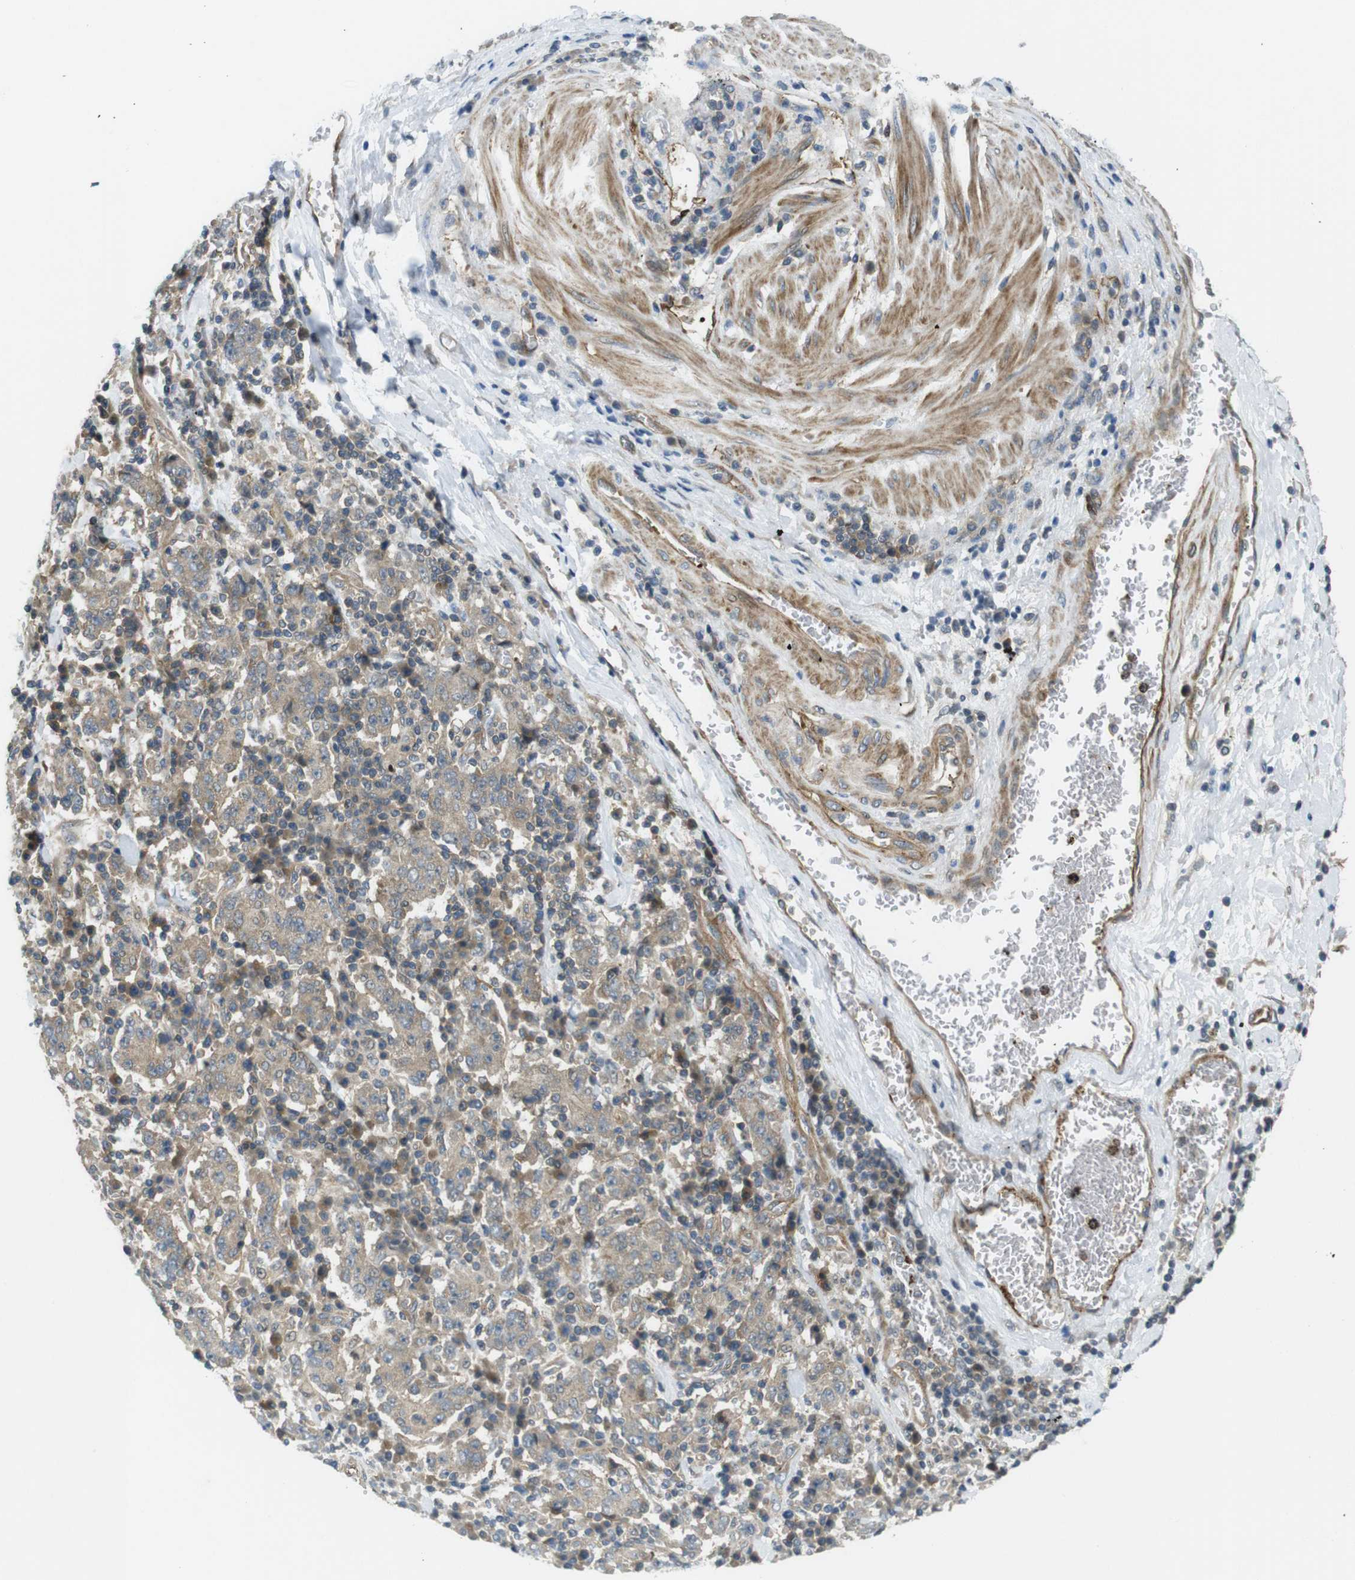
{"staining": {"intensity": "weak", "quantity": ">75%", "location": "cytoplasmic/membranous"}, "tissue": "stomach cancer", "cell_type": "Tumor cells", "image_type": "cancer", "snomed": [{"axis": "morphology", "description": "Normal tissue, NOS"}, {"axis": "morphology", "description": "Adenocarcinoma, NOS"}, {"axis": "topography", "description": "Stomach, upper"}, {"axis": "topography", "description": "Stomach"}], "caption": "Protein analysis of stomach cancer (adenocarcinoma) tissue shows weak cytoplasmic/membranous positivity in approximately >75% of tumor cells. (Brightfield microscopy of DAB IHC at high magnification).", "gene": "TSC1", "patient": {"sex": "male", "age": 59}}